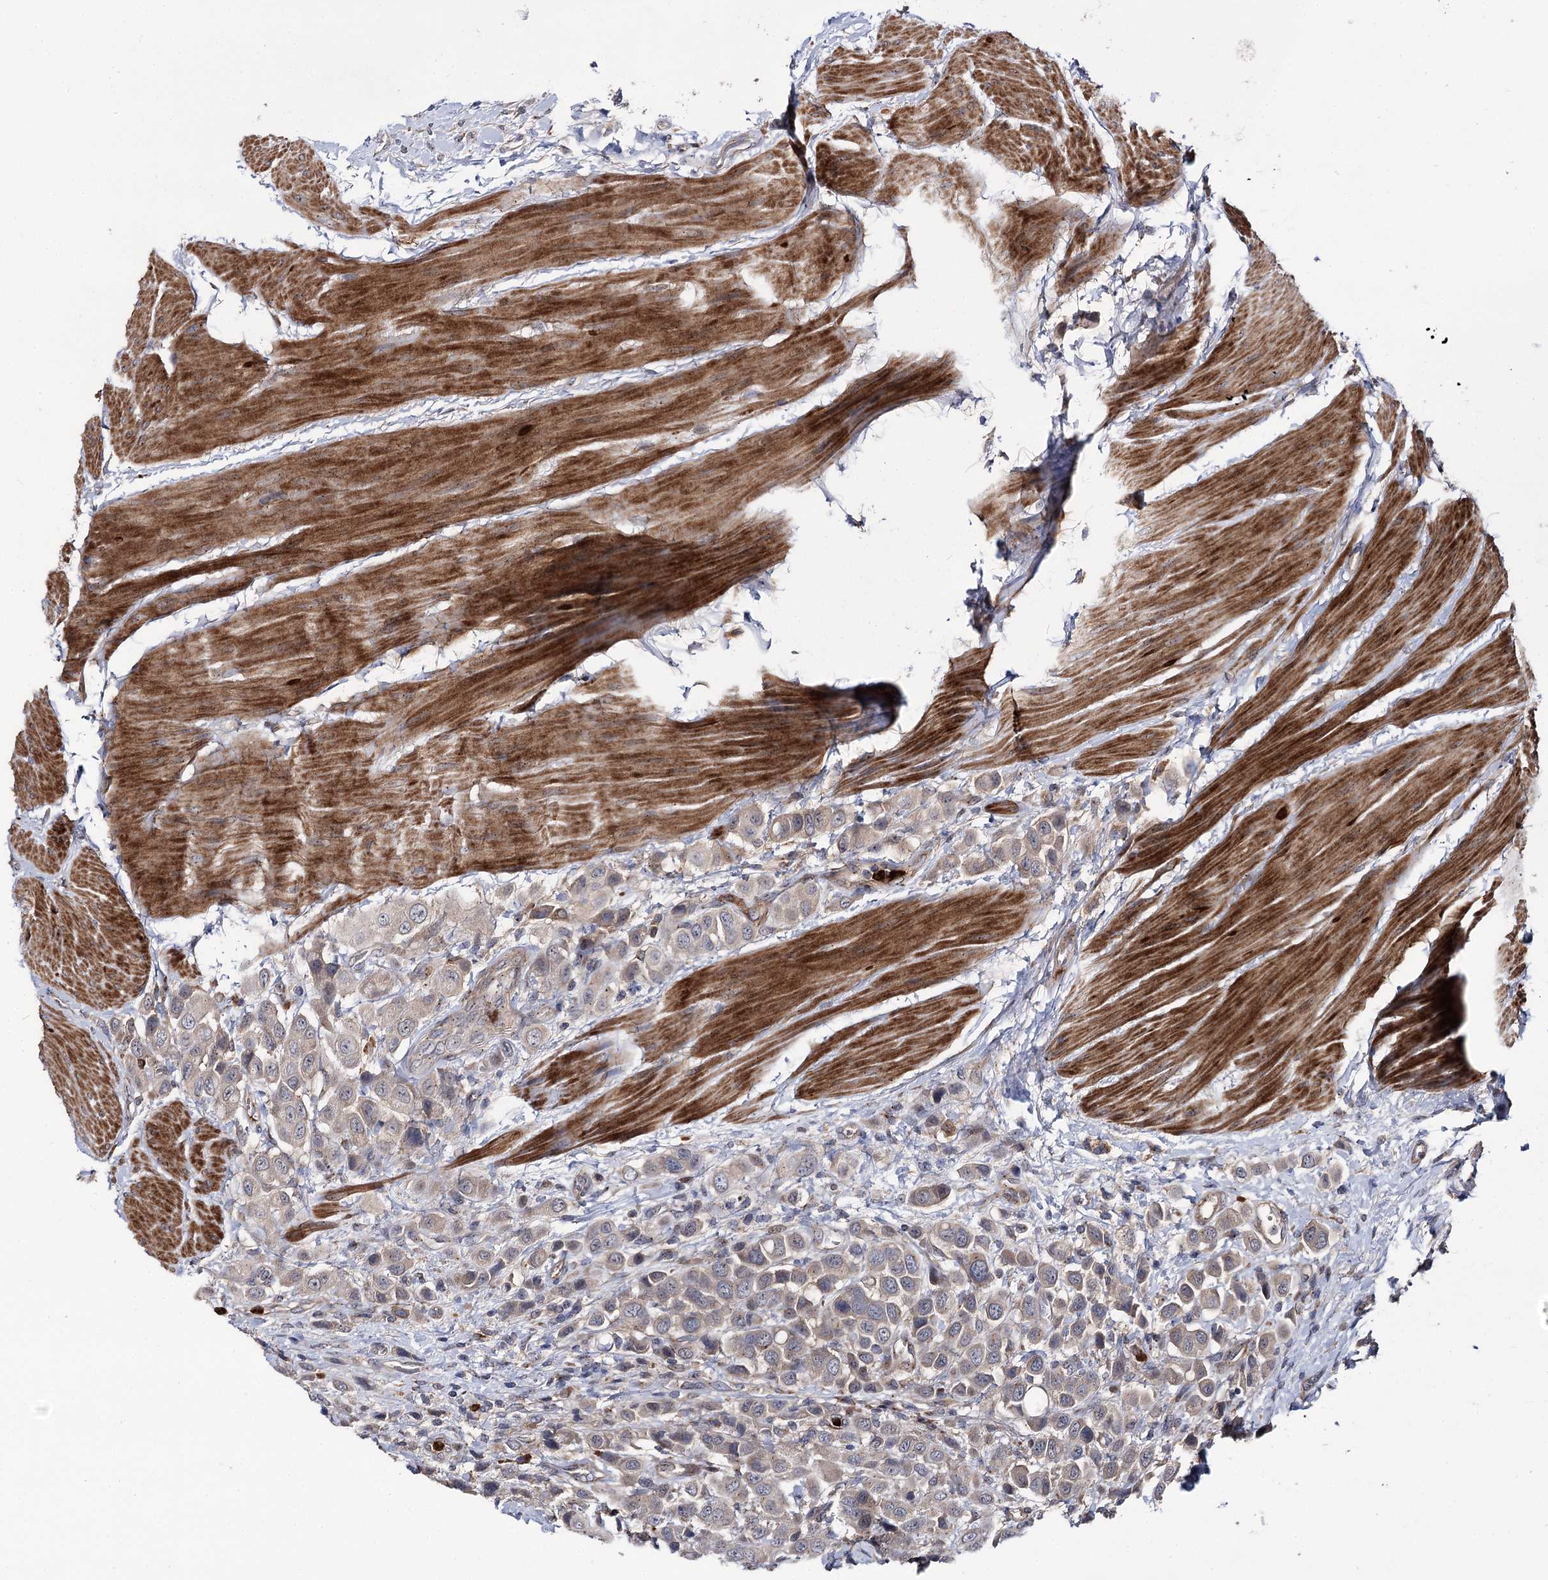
{"staining": {"intensity": "weak", "quantity": "<25%", "location": "cytoplasmic/membranous"}, "tissue": "urothelial cancer", "cell_type": "Tumor cells", "image_type": "cancer", "snomed": [{"axis": "morphology", "description": "Urothelial carcinoma, High grade"}, {"axis": "topography", "description": "Urinary bladder"}], "caption": "Tumor cells show no significant protein positivity in high-grade urothelial carcinoma.", "gene": "MINDY3", "patient": {"sex": "male", "age": 50}}